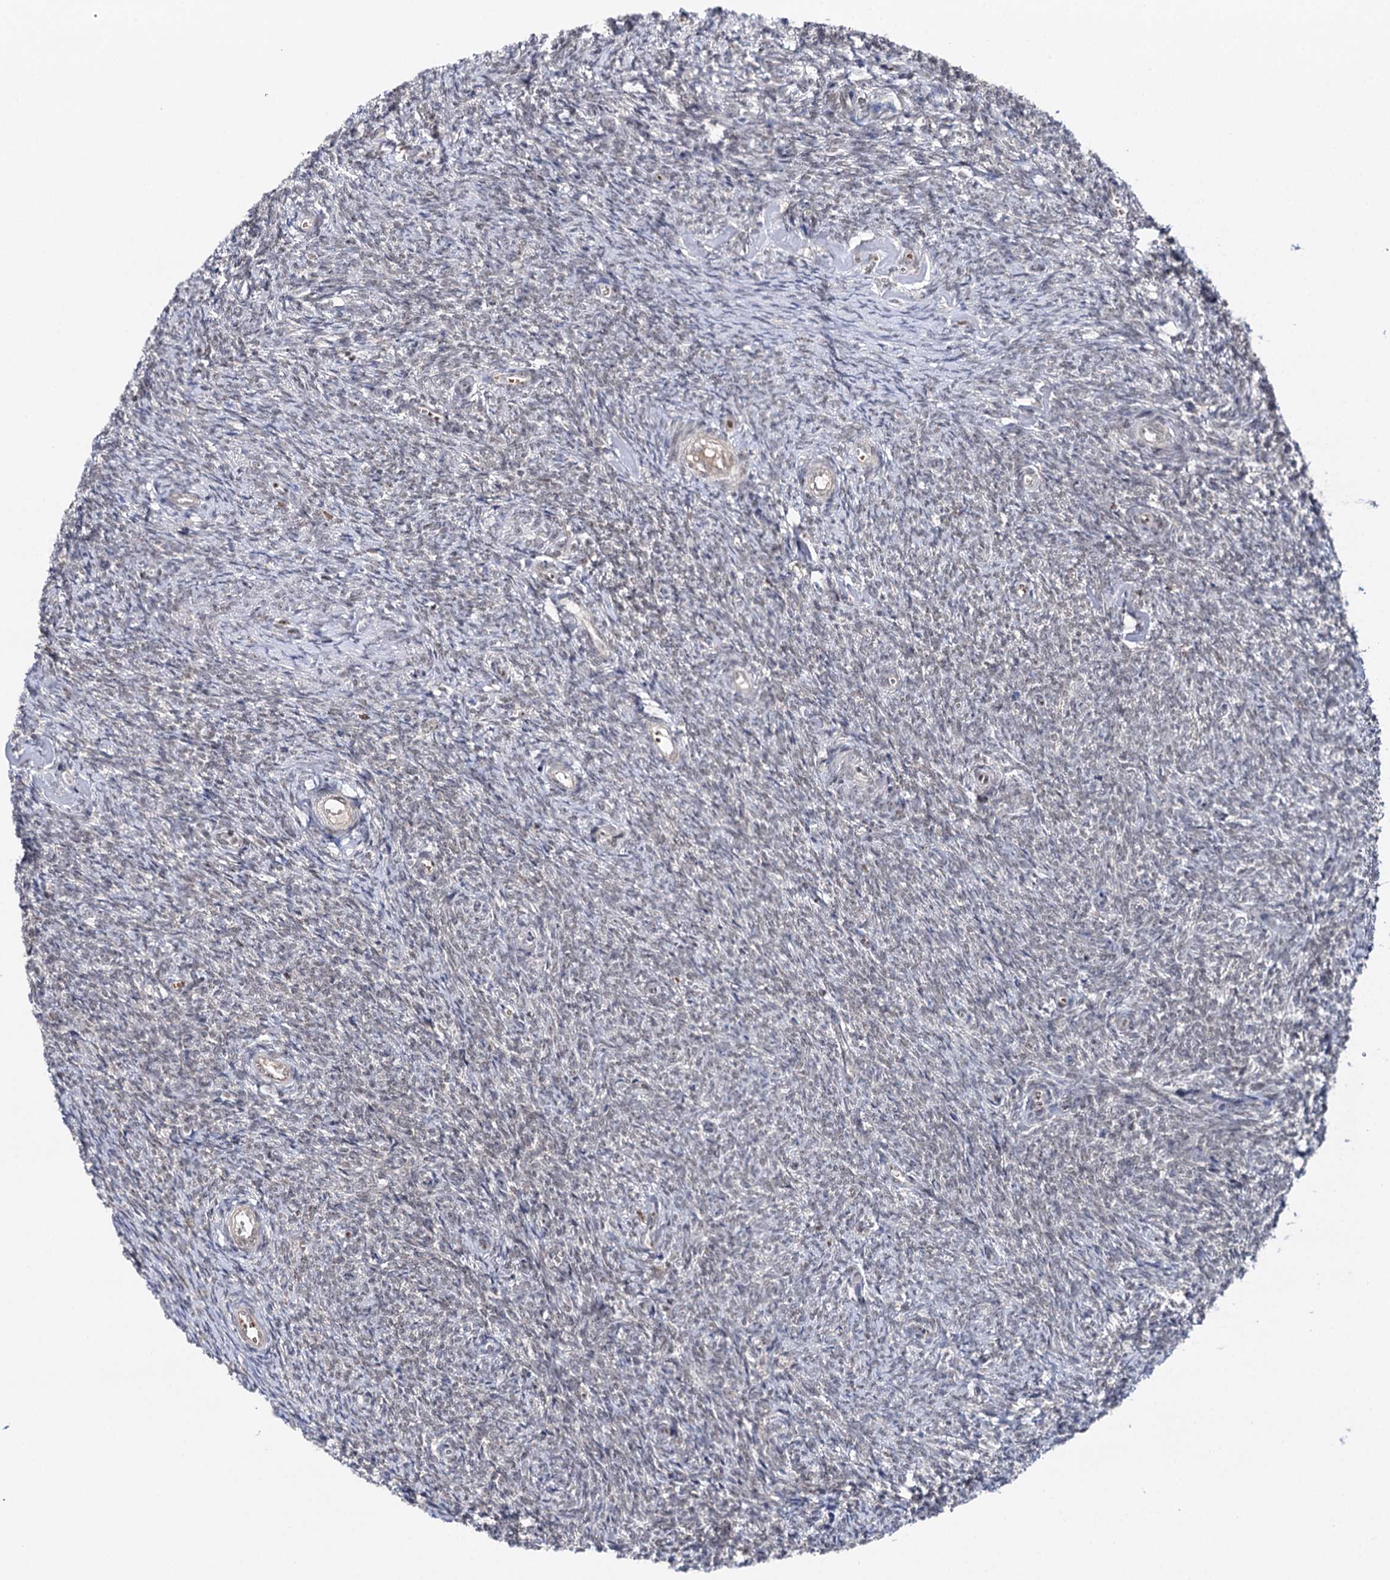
{"staining": {"intensity": "weak", "quantity": "25%-75%", "location": "nuclear"}, "tissue": "ovary", "cell_type": "Ovarian stroma cells", "image_type": "normal", "snomed": [{"axis": "morphology", "description": "Normal tissue, NOS"}, {"axis": "topography", "description": "Ovary"}], "caption": "Immunohistochemical staining of benign ovary demonstrates low levels of weak nuclear positivity in about 25%-75% of ovarian stroma cells. (Stains: DAB (3,3'-diaminobenzidine) in brown, nuclei in blue, Microscopy: brightfield microscopy at high magnification).", "gene": "BUD13", "patient": {"sex": "female", "age": 44}}